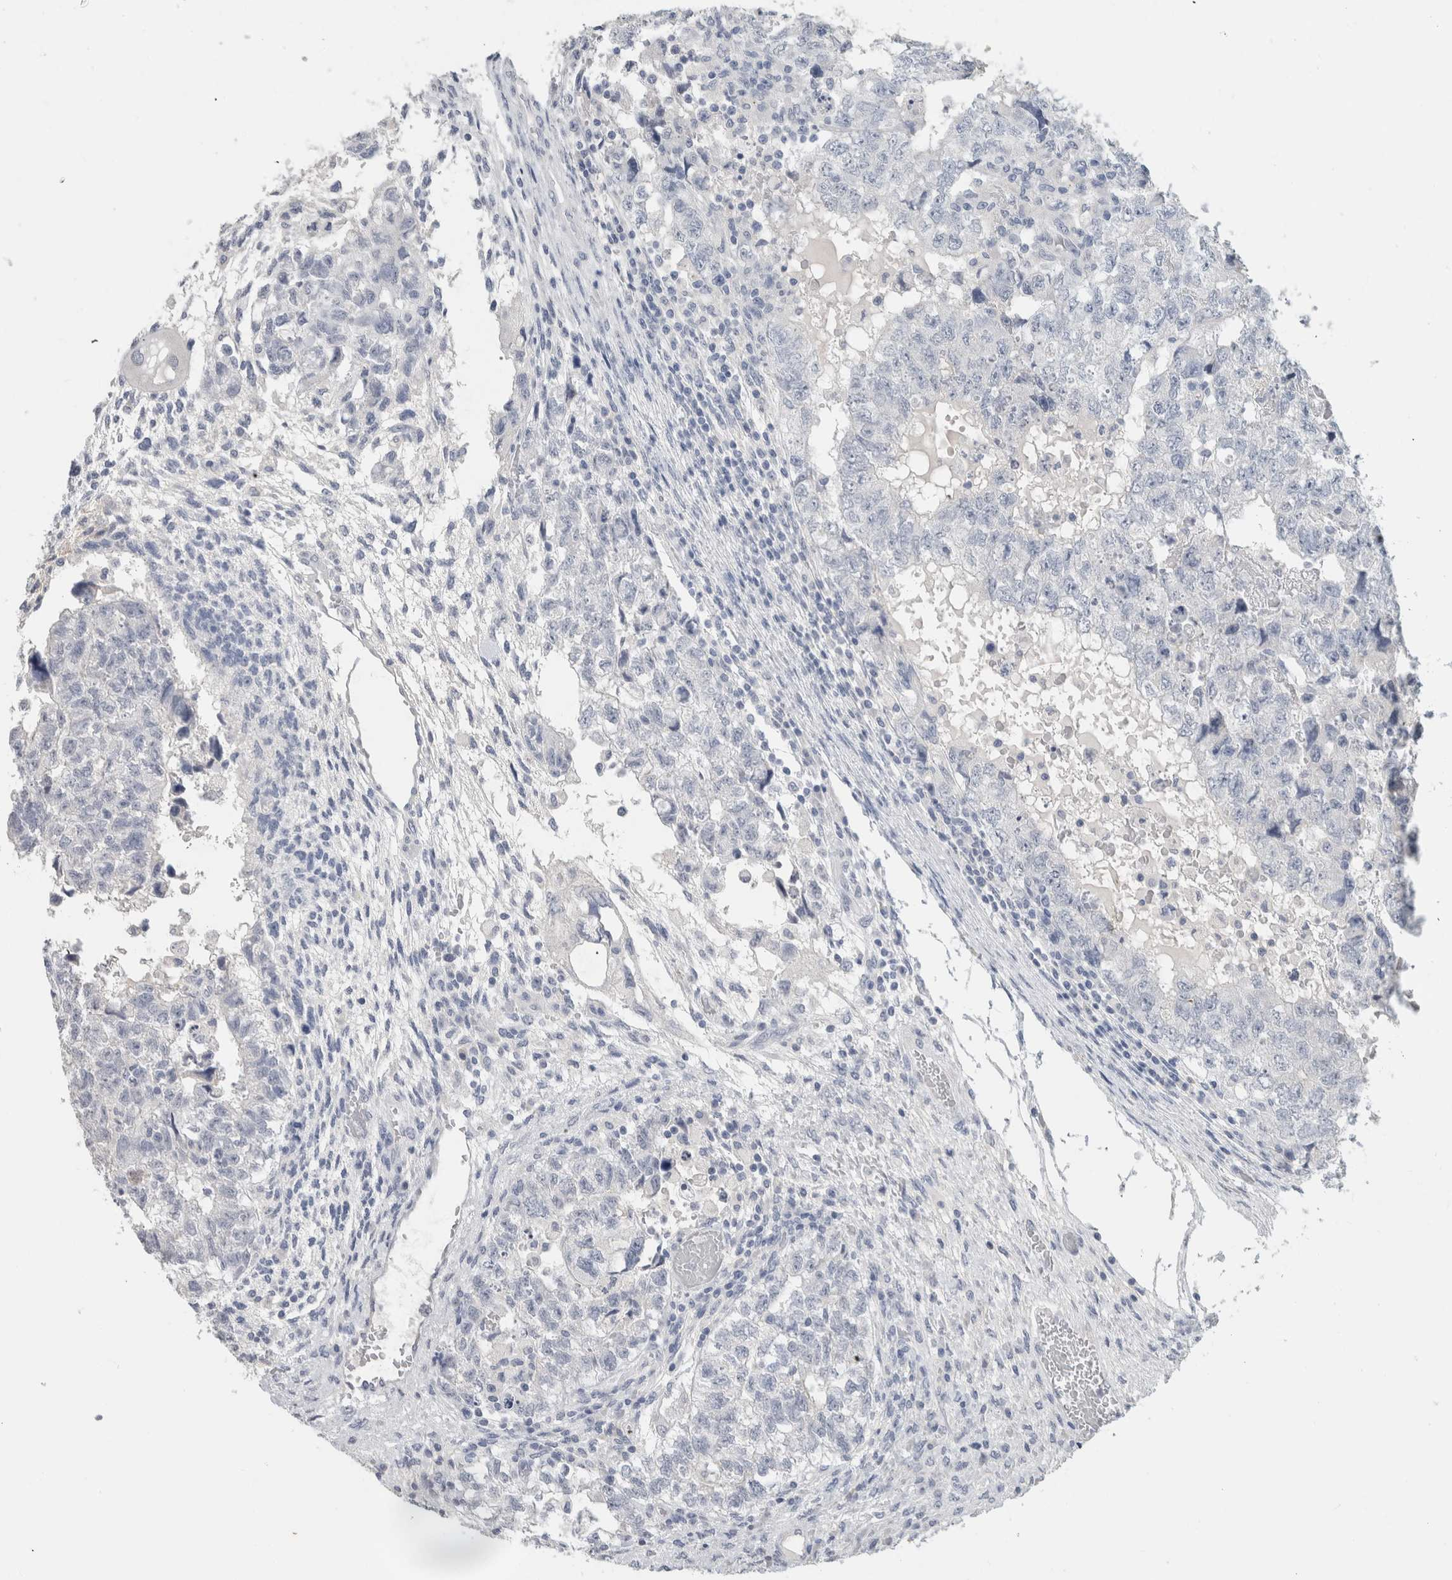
{"staining": {"intensity": "negative", "quantity": "none", "location": "none"}, "tissue": "testis cancer", "cell_type": "Tumor cells", "image_type": "cancer", "snomed": [{"axis": "morphology", "description": "Carcinoma, Embryonal, NOS"}, {"axis": "topography", "description": "Testis"}], "caption": "This is an IHC photomicrograph of testis cancer (embryonal carcinoma). There is no positivity in tumor cells.", "gene": "BCAN", "patient": {"sex": "male", "age": 36}}